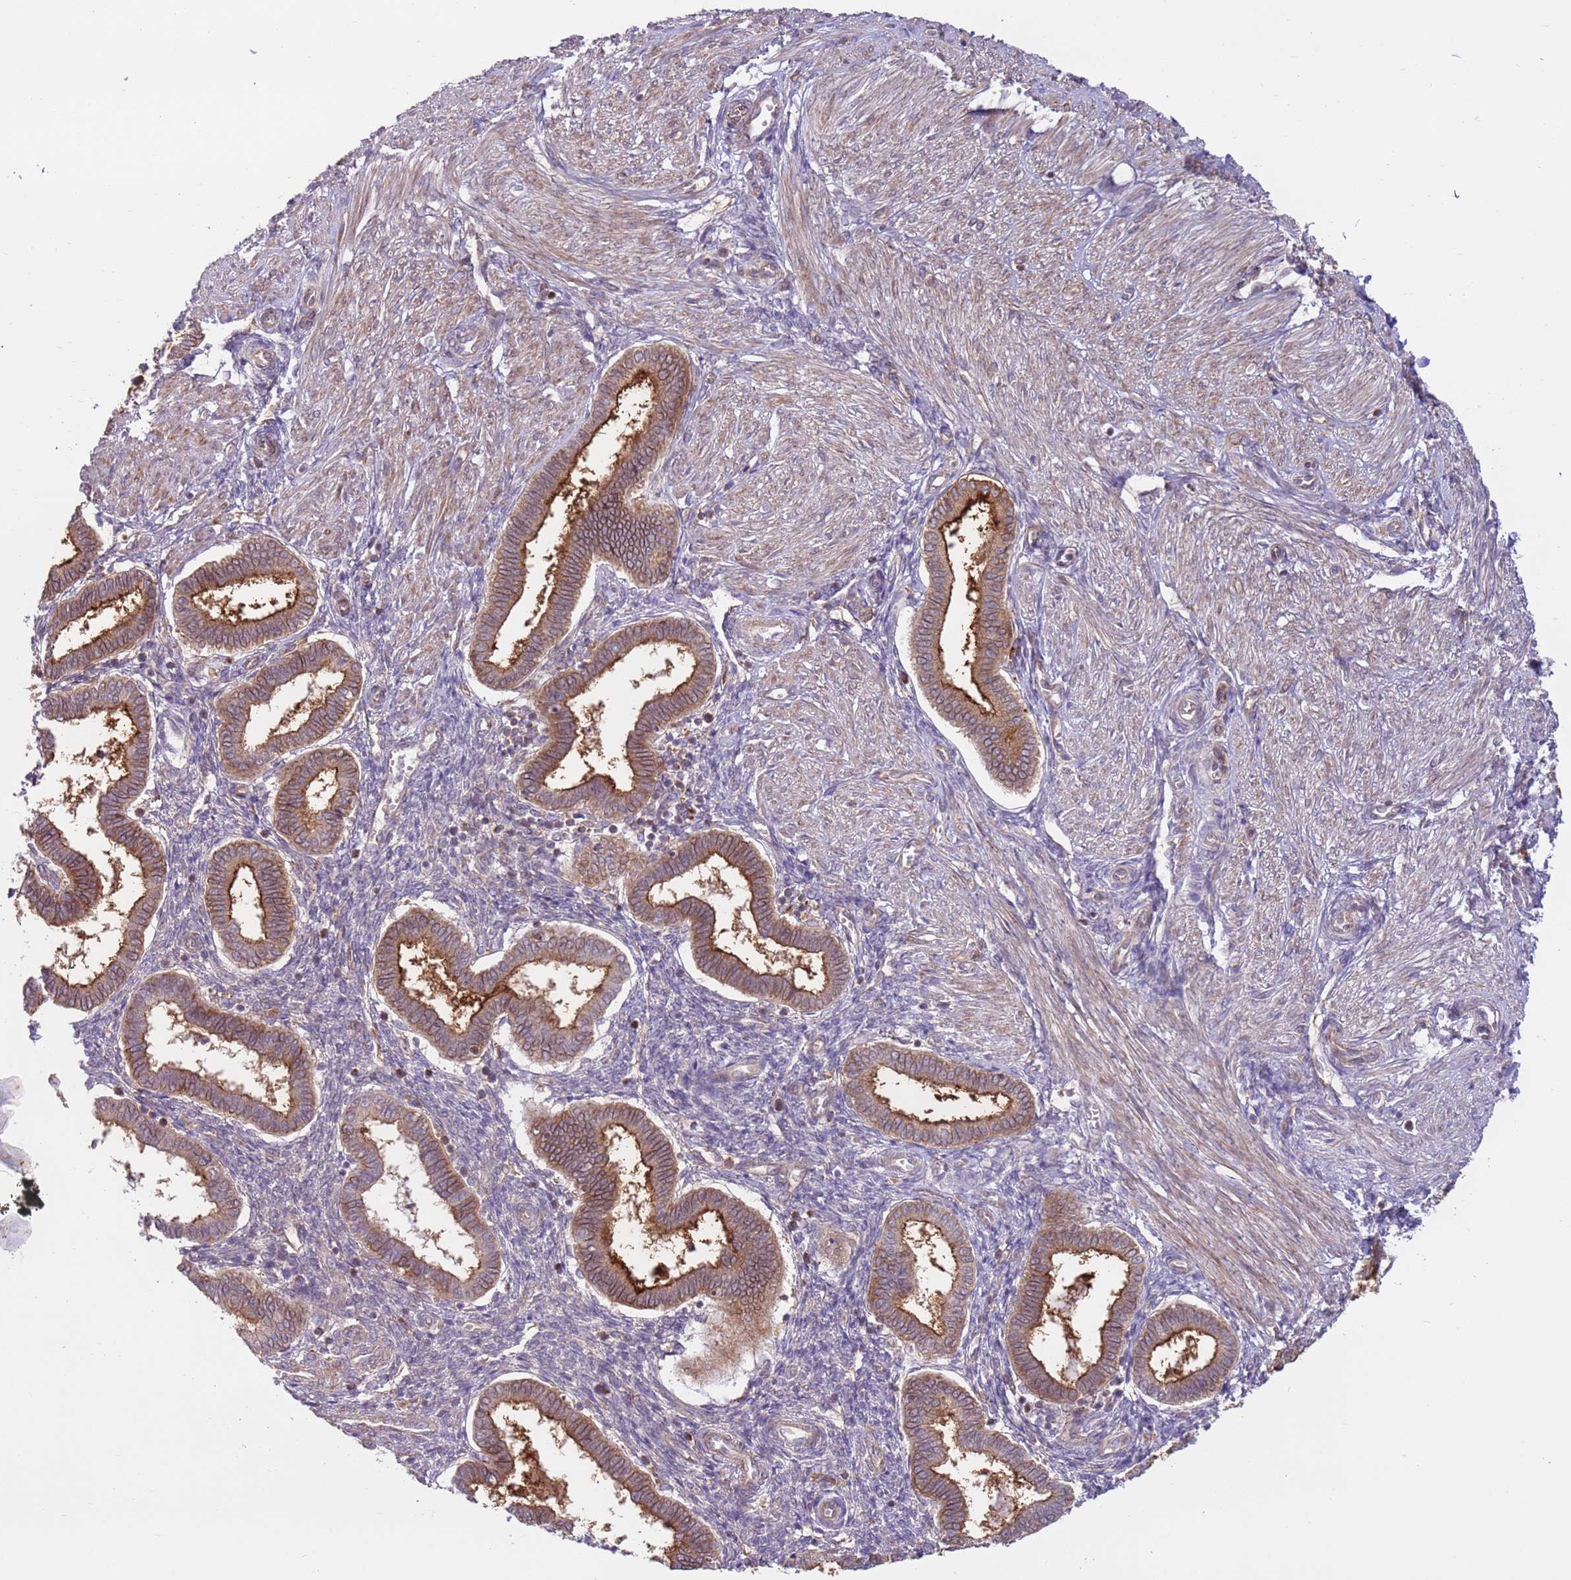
{"staining": {"intensity": "negative", "quantity": "none", "location": "none"}, "tissue": "endometrium", "cell_type": "Cells in endometrial stroma", "image_type": "normal", "snomed": [{"axis": "morphology", "description": "Normal tissue, NOS"}, {"axis": "topography", "description": "Endometrium"}], "caption": "Immunohistochemistry photomicrograph of normal endometrium: human endometrium stained with DAB reveals no significant protein staining in cells in endometrial stroma.", "gene": "DDX19B", "patient": {"sex": "female", "age": 24}}